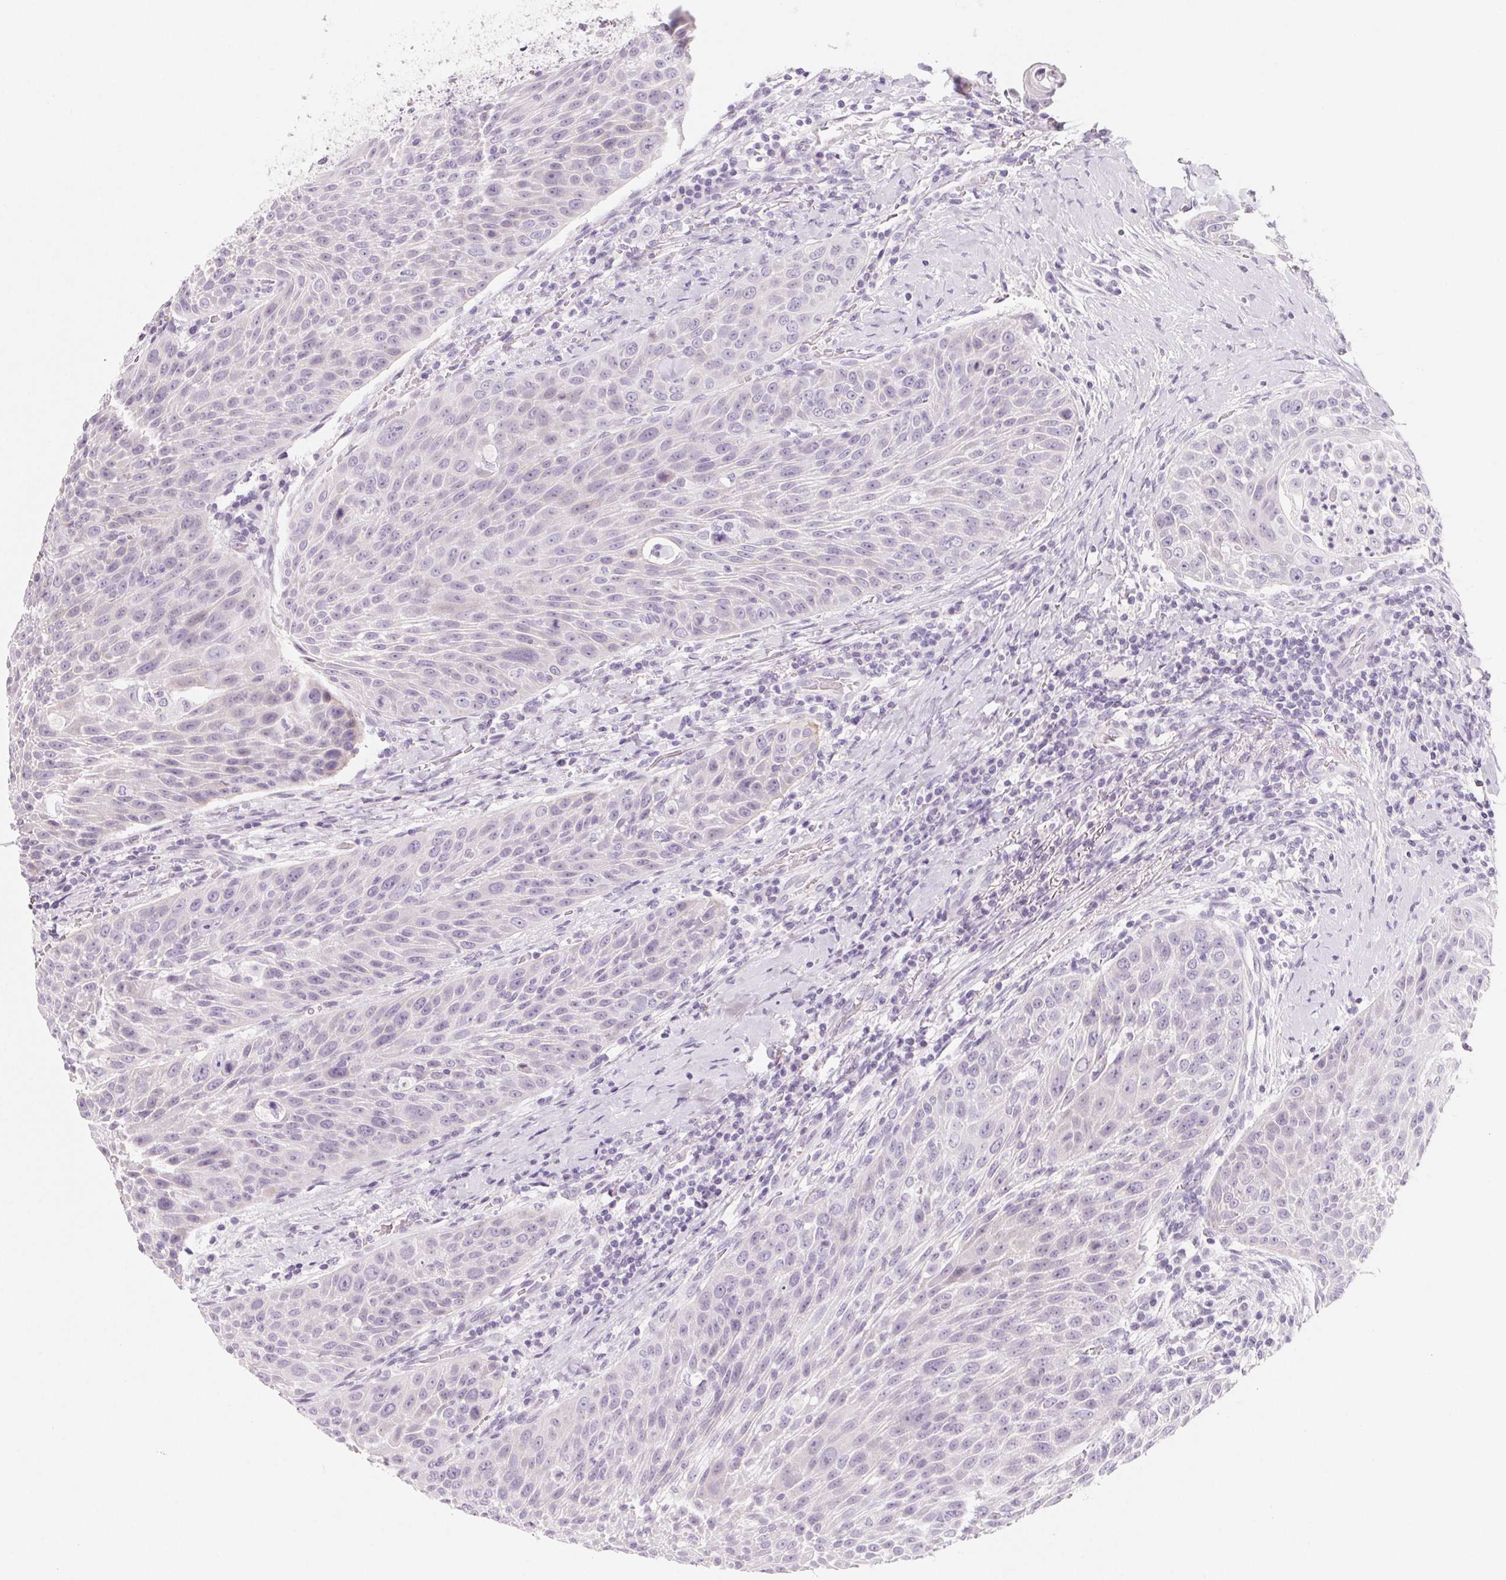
{"staining": {"intensity": "negative", "quantity": "none", "location": "none"}, "tissue": "head and neck cancer", "cell_type": "Tumor cells", "image_type": "cancer", "snomed": [{"axis": "morphology", "description": "Squamous cell carcinoma, NOS"}, {"axis": "topography", "description": "Head-Neck"}], "caption": "Immunohistochemical staining of human head and neck cancer (squamous cell carcinoma) shows no significant expression in tumor cells. The staining was performed using DAB (3,3'-diaminobenzidine) to visualize the protein expression in brown, while the nuclei were stained in blue with hematoxylin (Magnification: 20x).", "gene": "SH3GL2", "patient": {"sex": "male", "age": 69}}